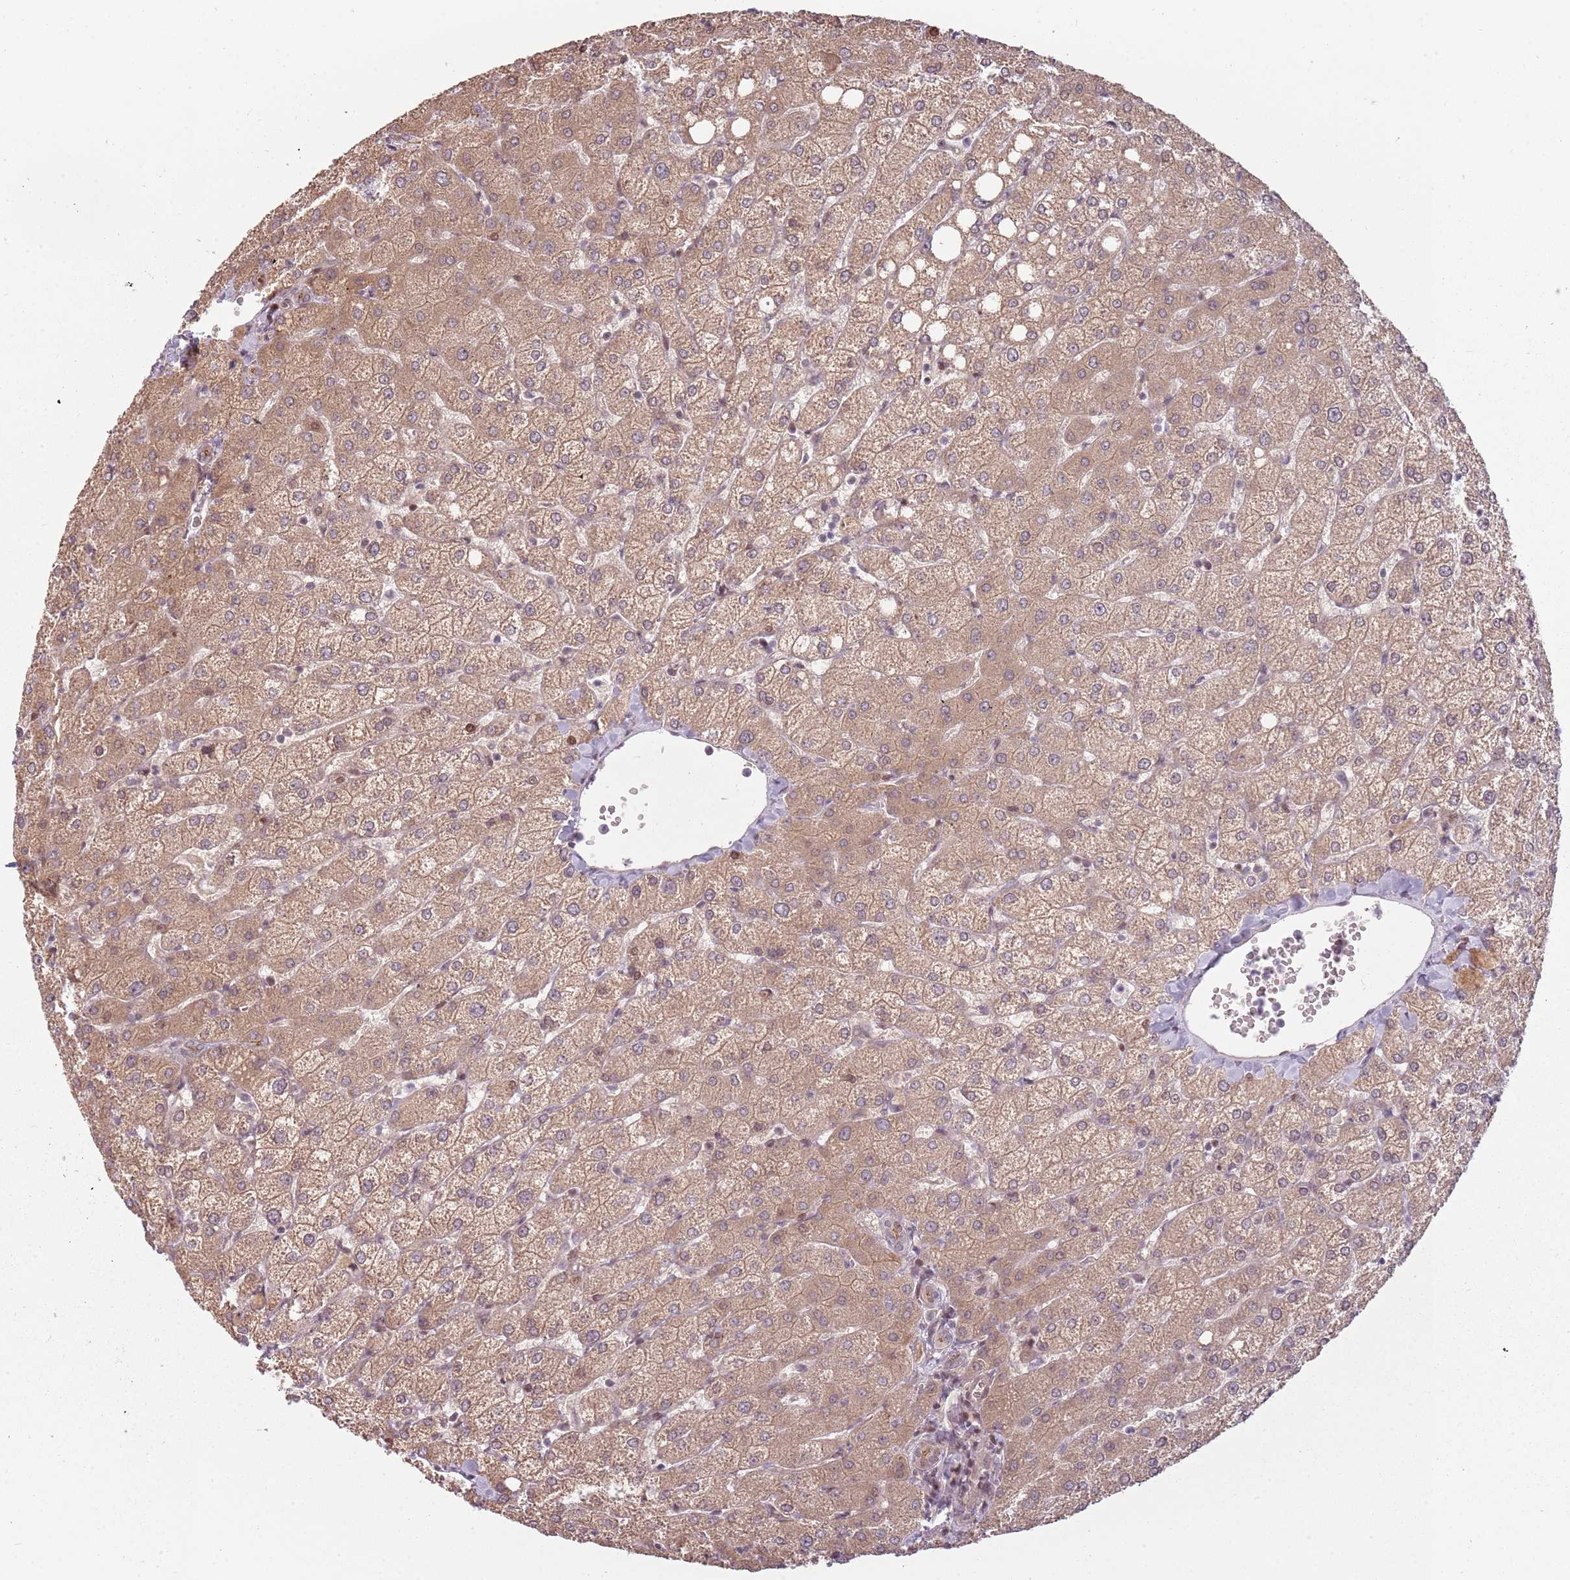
{"staining": {"intensity": "weak", "quantity": ">75%", "location": "cytoplasmic/membranous,nuclear"}, "tissue": "liver", "cell_type": "Cholangiocytes", "image_type": "normal", "snomed": [{"axis": "morphology", "description": "Normal tissue, NOS"}, {"axis": "topography", "description": "Liver"}], "caption": "About >75% of cholangiocytes in benign liver exhibit weak cytoplasmic/membranous,nuclear protein staining as visualized by brown immunohistochemical staining.", "gene": "ADGRG1", "patient": {"sex": "female", "age": 54}}